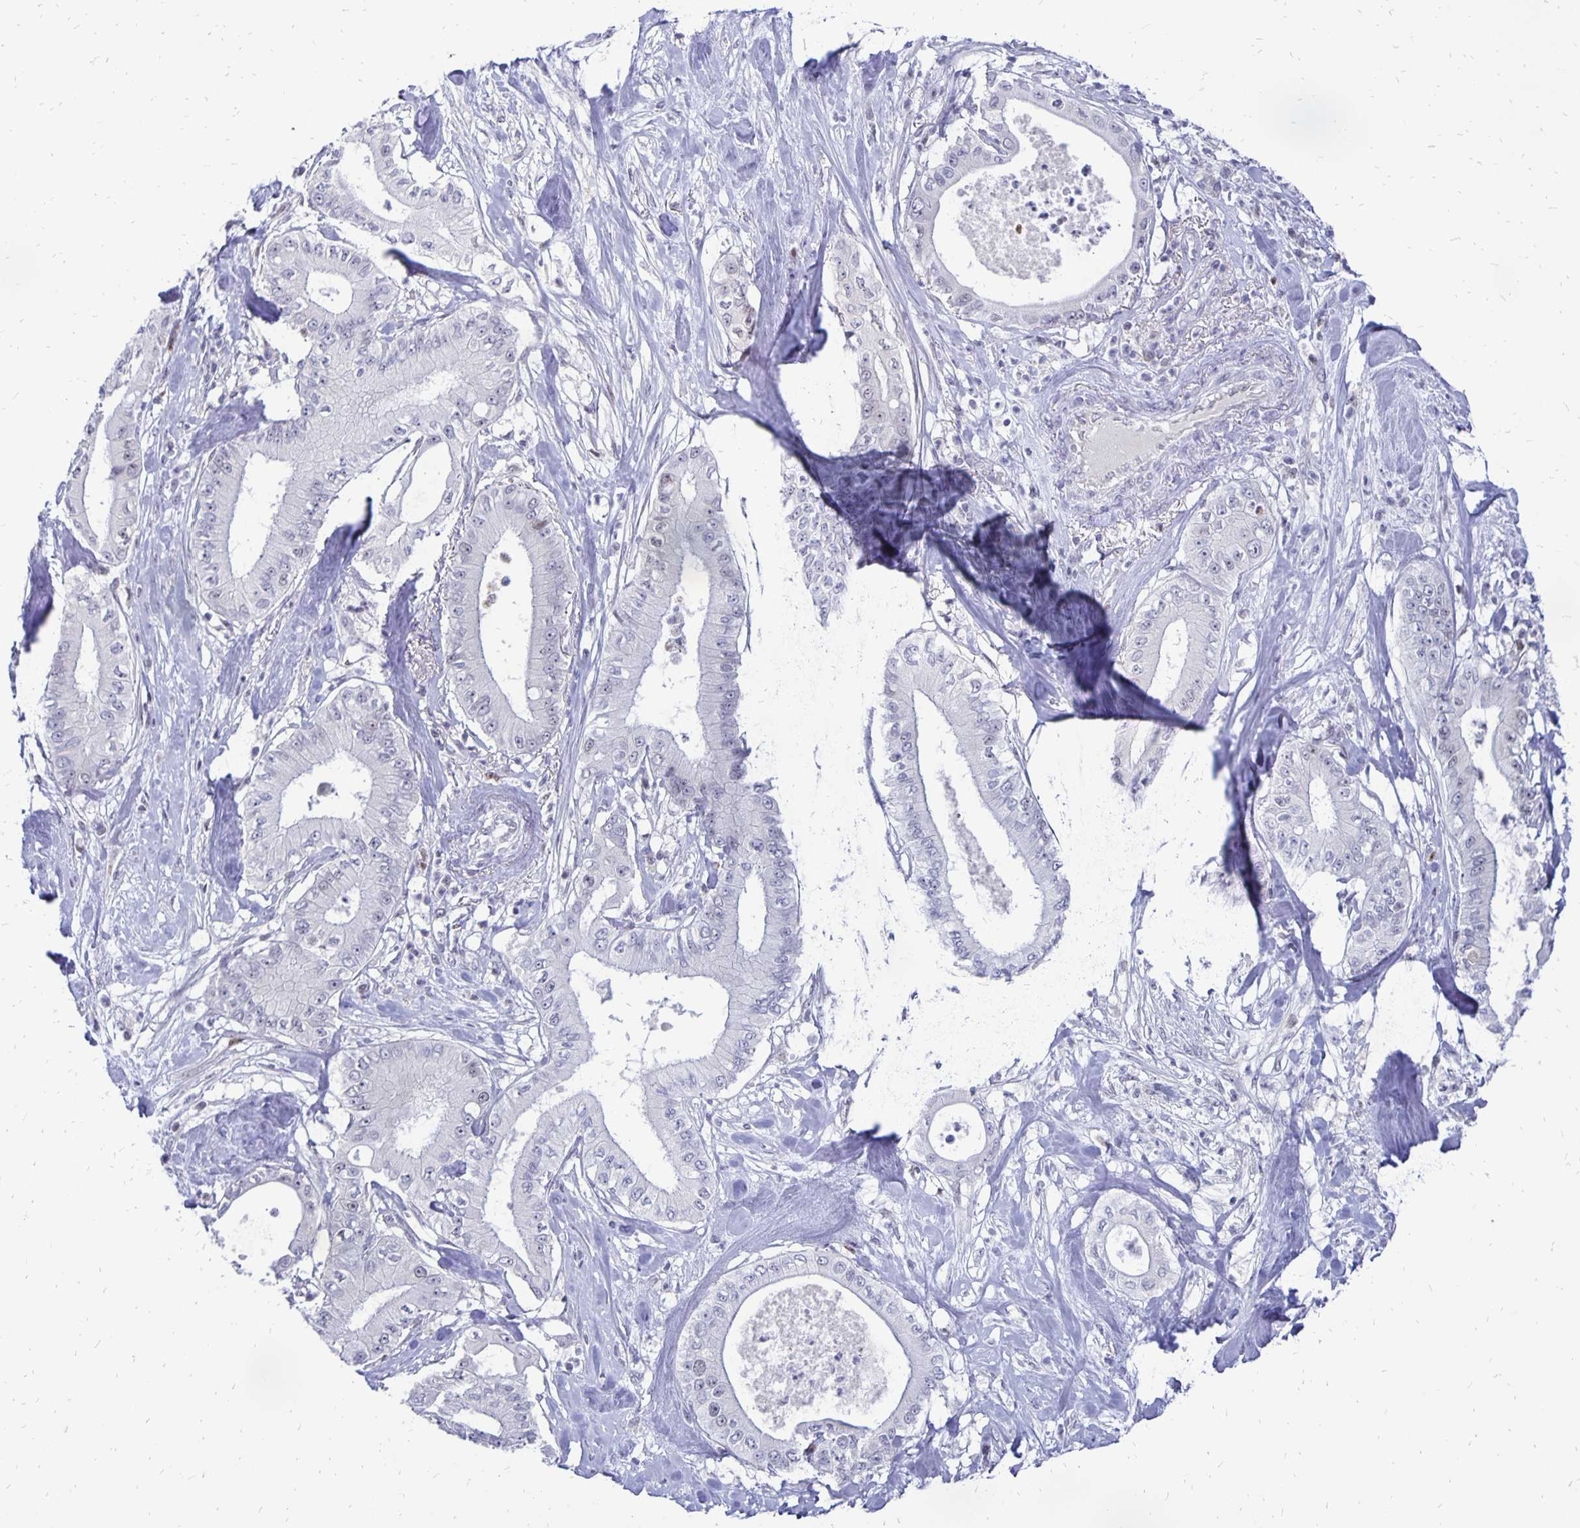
{"staining": {"intensity": "negative", "quantity": "none", "location": "none"}, "tissue": "pancreatic cancer", "cell_type": "Tumor cells", "image_type": "cancer", "snomed": [{"axis": "morphology", "description": "Adenocarcinoma, NOS"}, {"axis": "topography", "description": "Pancreas"}], "caption": "Tumor cells show no significant positivity in adenocarcinoma (pancreatic). The staining is performed using DAB brown chromogen with nuclei counter-stained in using hematoxylin.", "gene": "DCK", "patient": {"sex": "male", "age": 71}}